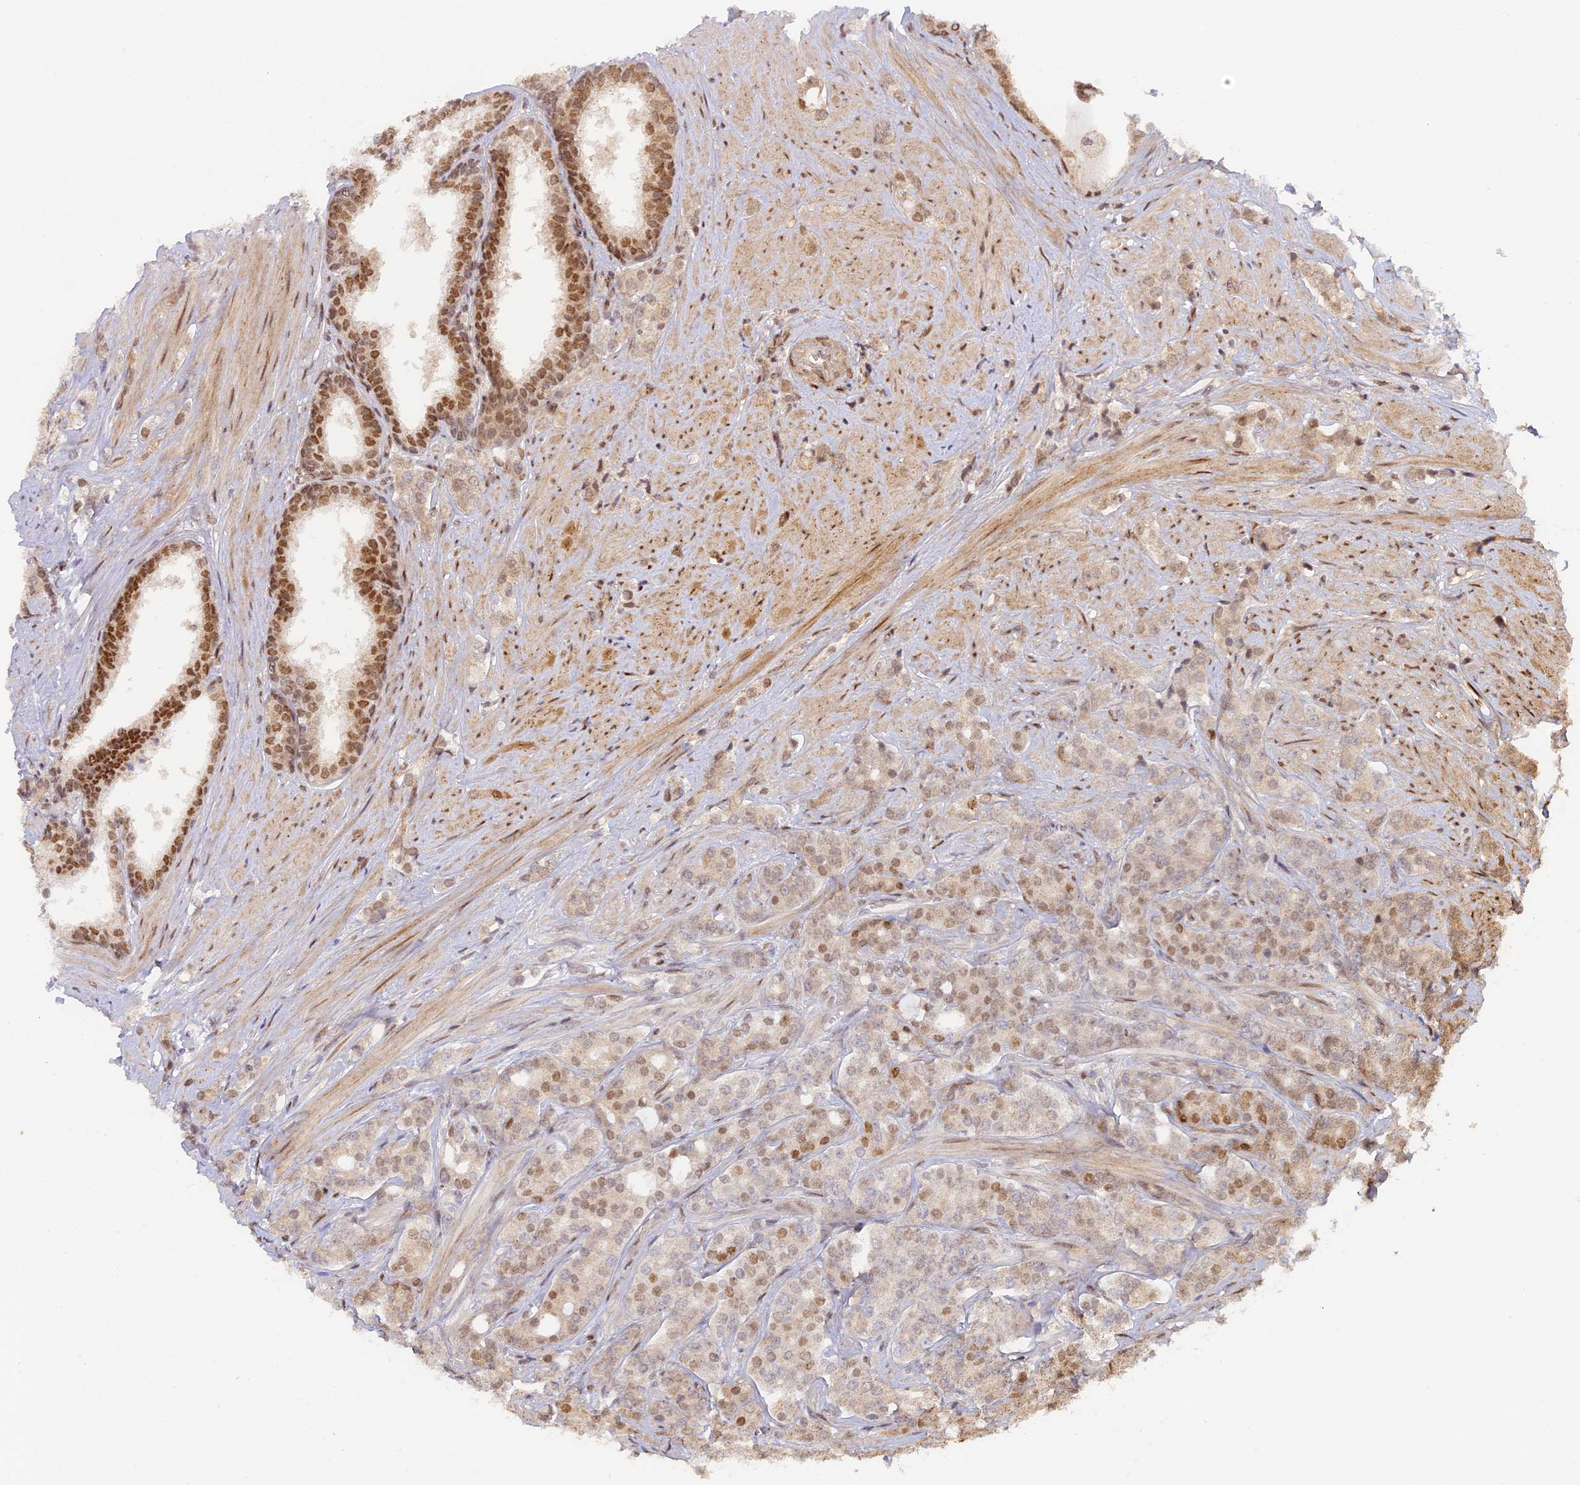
{"staining": {"intensity": "moderate", "quantity": "25%-75%", "location": "nuclear"}, "tissue": "prostate cancer", "cell_type": "Tumor cells", "image_type": "cancer", "snomed": [{"axis": "morphology", "description": "Adenocarcinoma, High grade"}, {"axis": "topography", "description": "Prostate"}], "caption": "Prostate cancer was stained to show a protein in brown. There is medium levels of moderate nuclear positivity in approximately 25%-75% of tumor cells.", "gene": "MYBL2", "patient": {"sex": "male", "age": 62}}